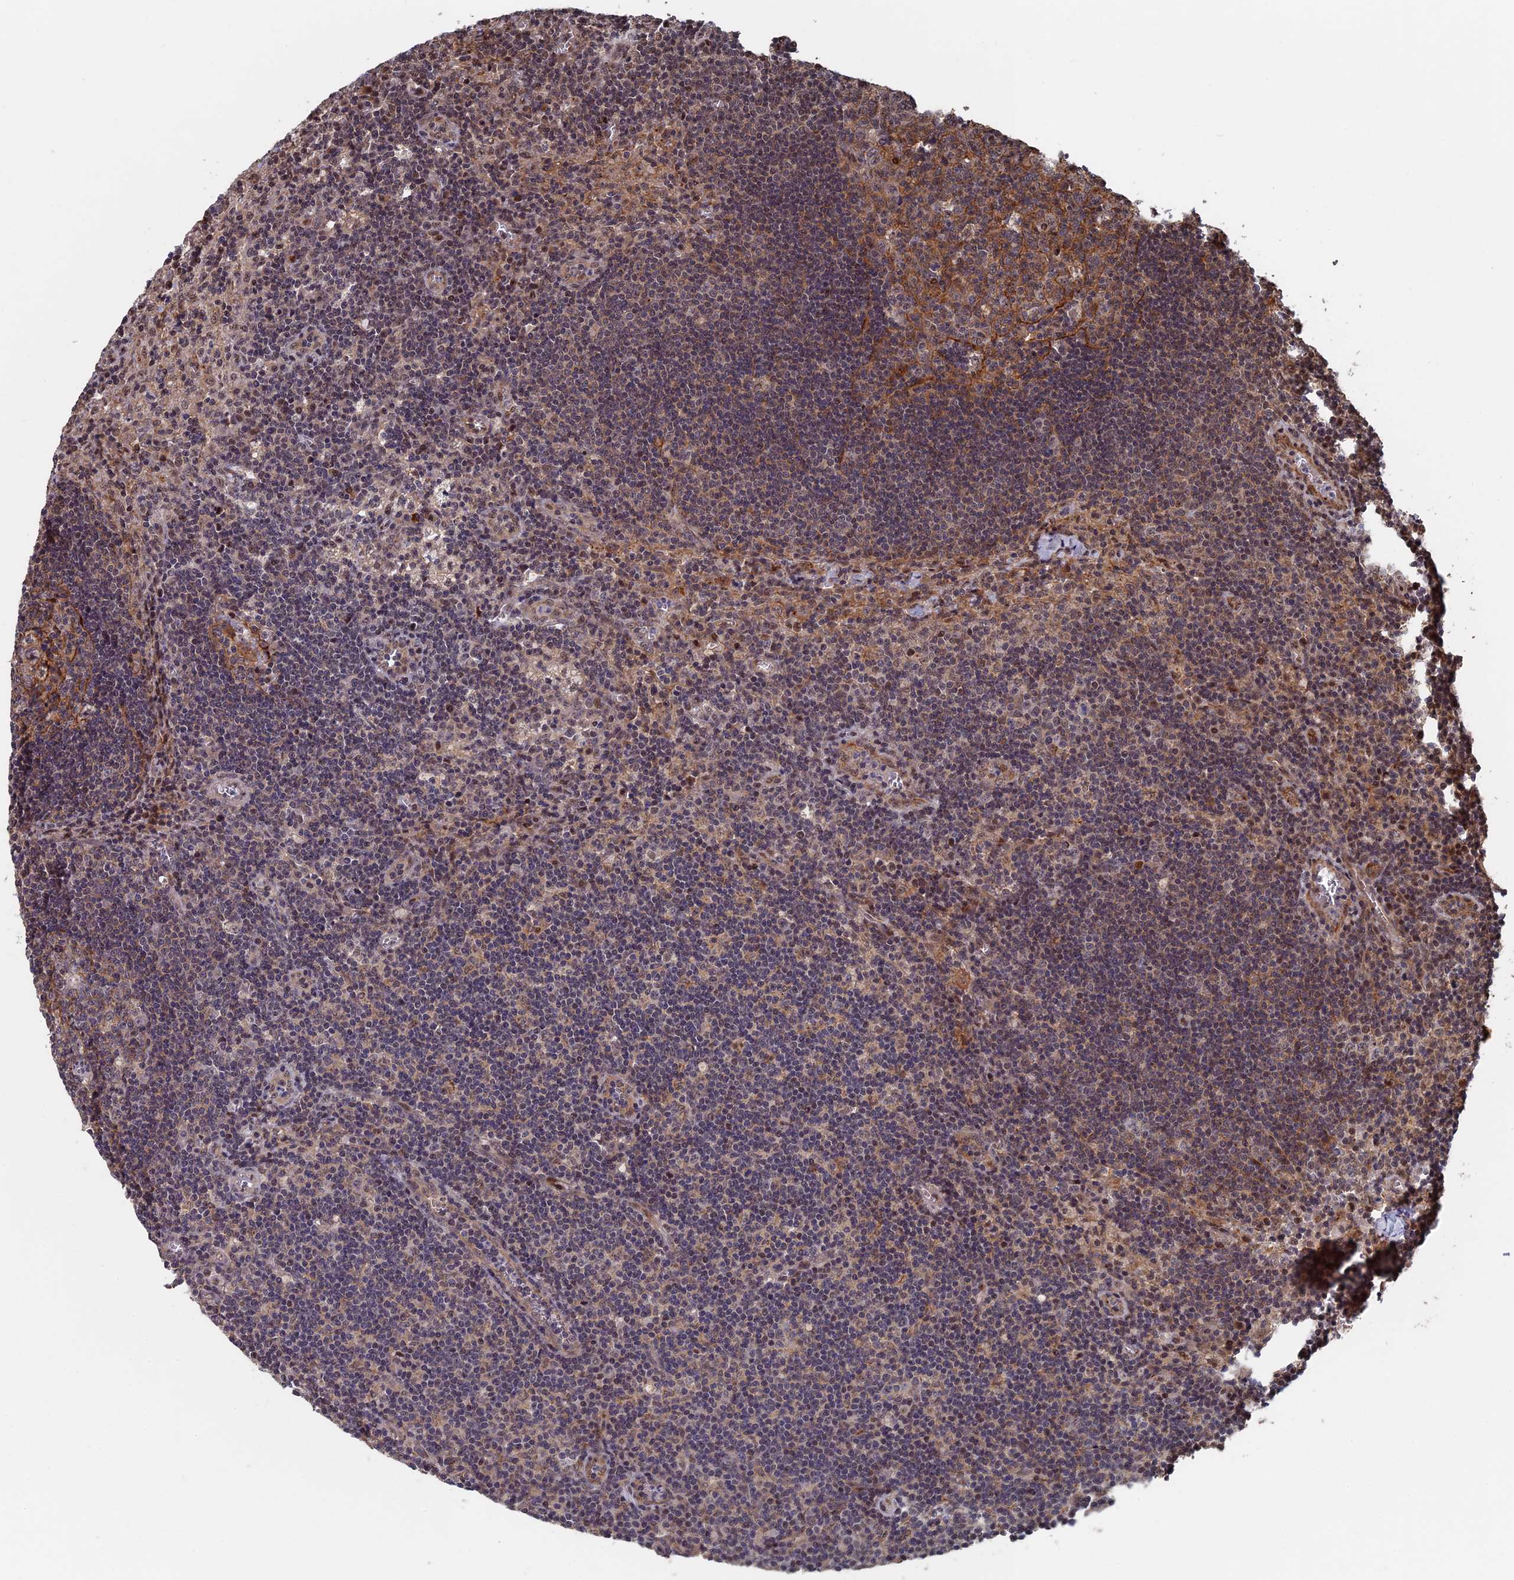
{"staining": {"intensity": "moderate", "quantity": ">75%", "location": "cytoplasmic/membranous"}, "tissue": "lymph node", "cell_type": "Germinal center cells", "image_type": "normal", "snomed": [{"axis": "morphology", "description": "Normal tissue, NOS"}, {"axis": "topography", "description": "Lymph node"}], "caption": "Moderate cytoplasmic/membranous expression for a protein is present in about >75% of germinal center cells of benign lymph node using immunohistochemistry.", "gene": "KIAA1328", "patient": {"sex": "male", "age": 58}}